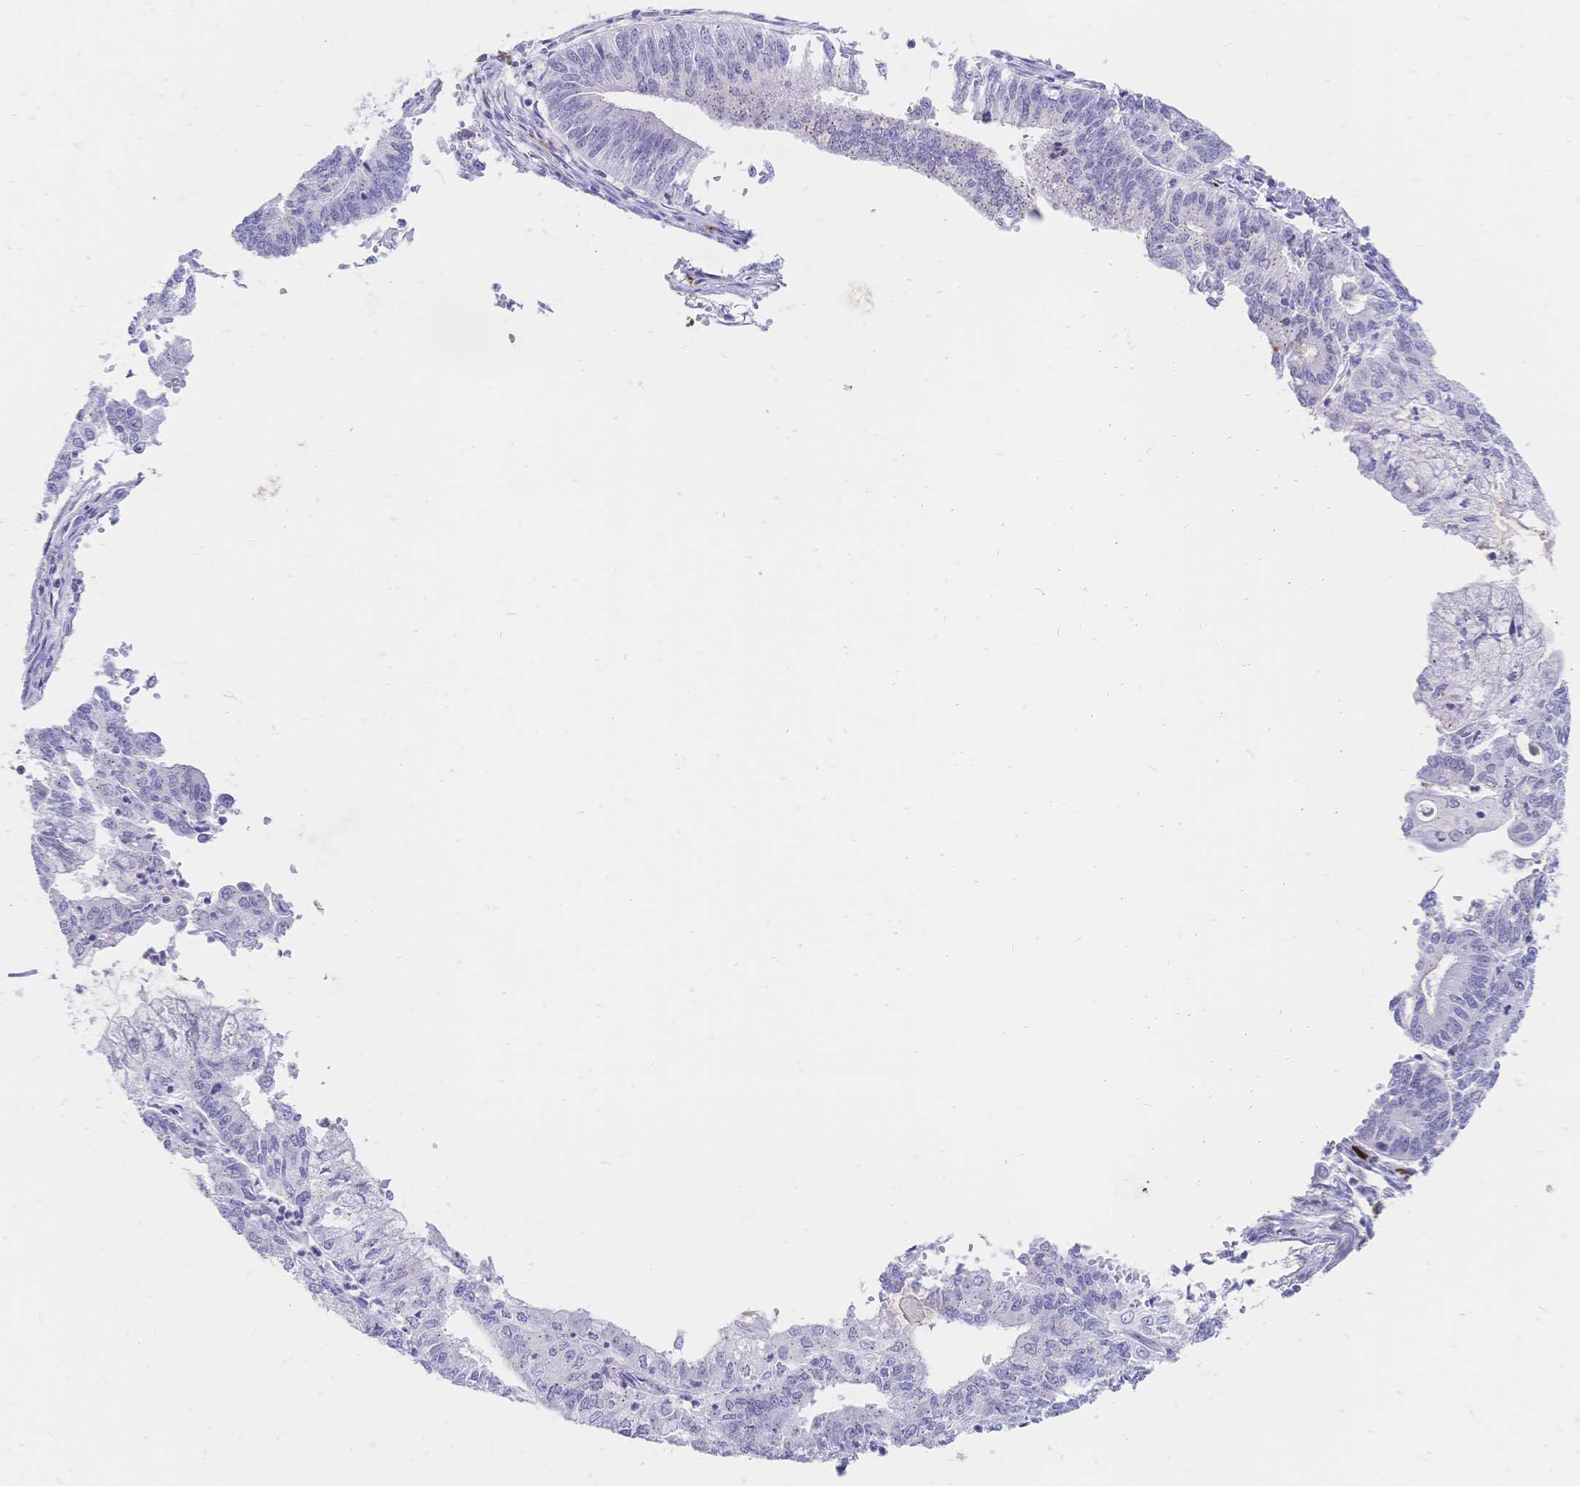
{"staining": {"intensity": "negative", "quantity": "none", "location": "none"}, "tissue": "endometrial cancer", "cell_type": "Tumor cells", "image_type": "cancer", "snomed": [{"axis": "morphology", "description": "Adenocarcinoma, NOS"}, {"axis": "topography", "description": "Endometrium"}], "caption": "IHC of human endometrial cancer (adenocarcinoma) reveals no staining in tumor cells. Nuclei are stained in blue.", "gene": "PSORS1C2", "patient": {"sex": "female", "age": 61}}